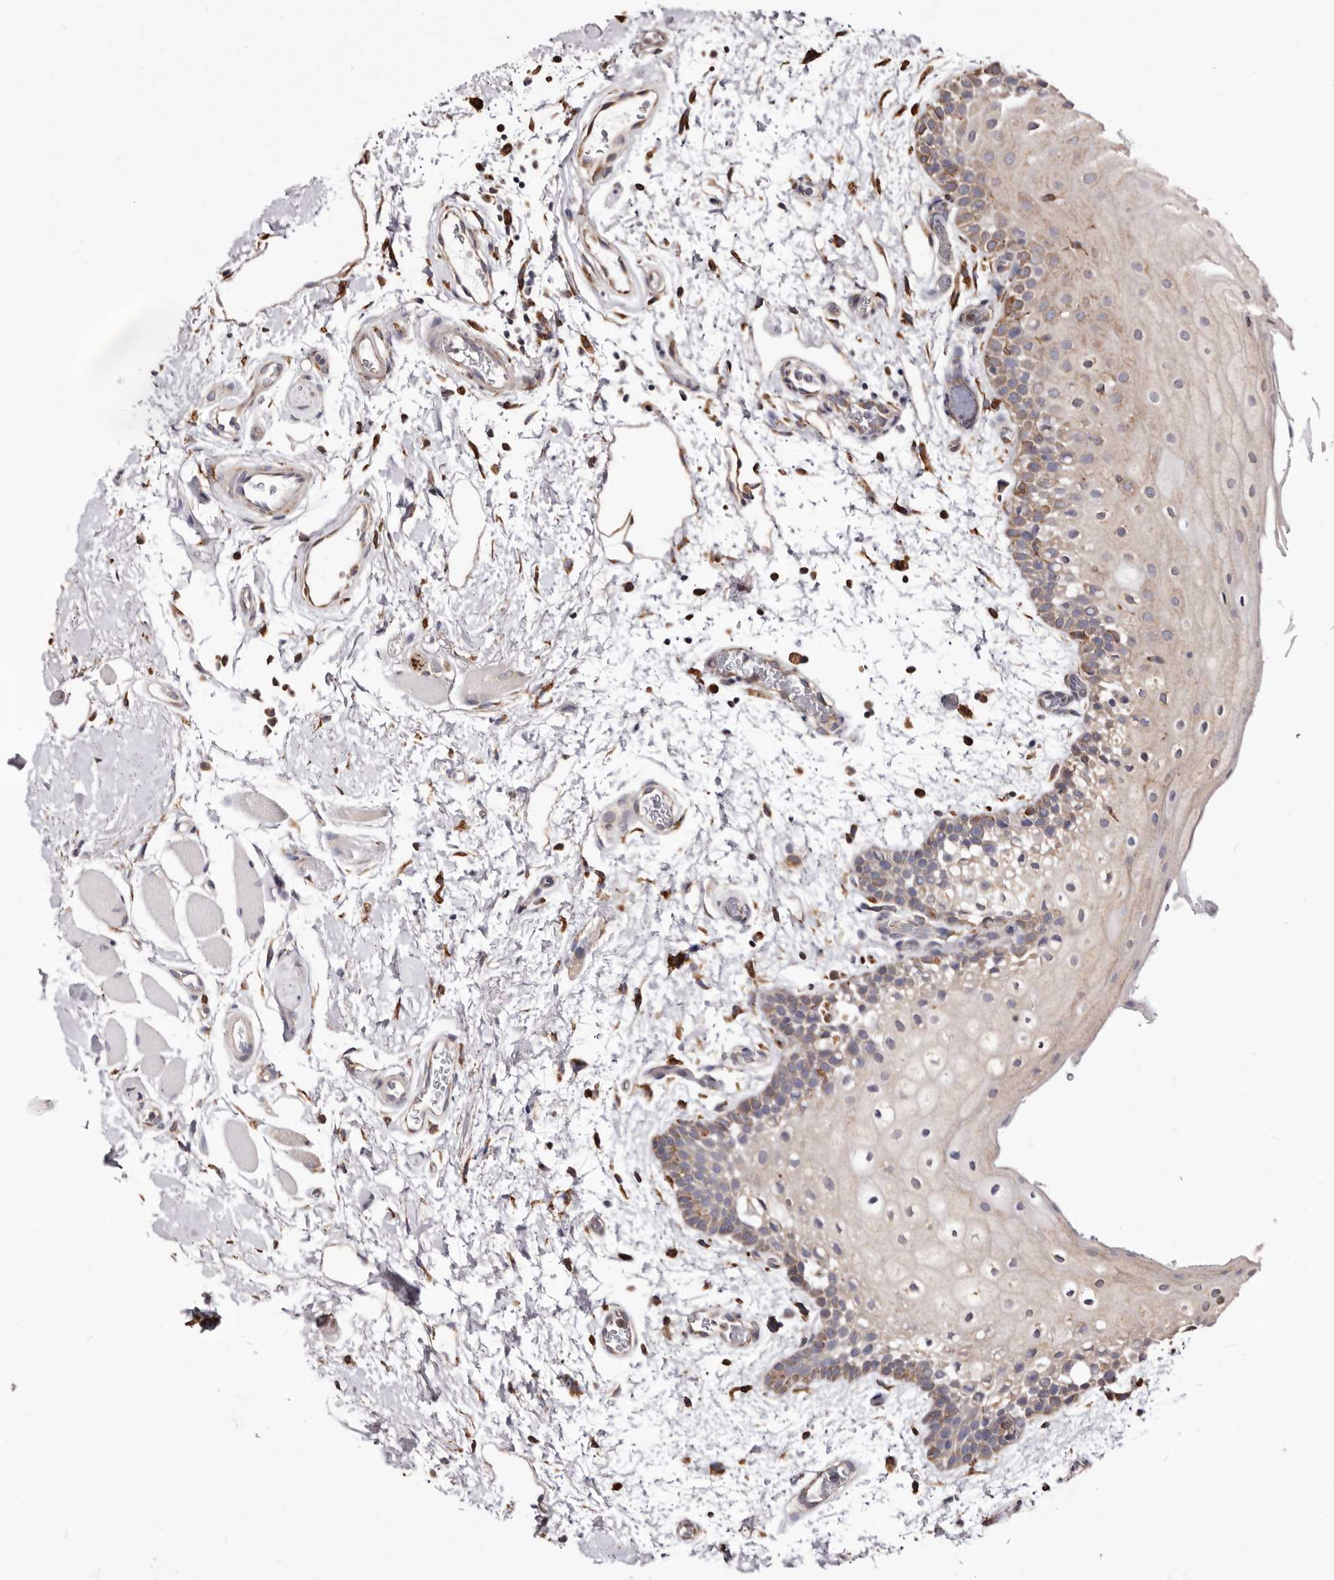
{"staining": {"intensity": "moderate", "quantity": "25%-75%", "location": "cytoplasmic/membranous"}, "tissue": "oral mucosa", "cell_type": "Squamous epithelial cells", "image_type": "normal", "snomed": [{"axis": "morphology", "description": "Normal tissue, NOS"}, {"axis": "topography", "description": "Oral tissue"}], "caption": "A brown stain highlights moderate cytoplasmic/membranous expression of a protein in squamous epithelial cells of unremarkable human oral mucosa. Immunohistochemistry stains the protein in brown and the nuclei are stained blue.", "gene": "ACBD6", "patient": {"sex": "male", "age": 62}}